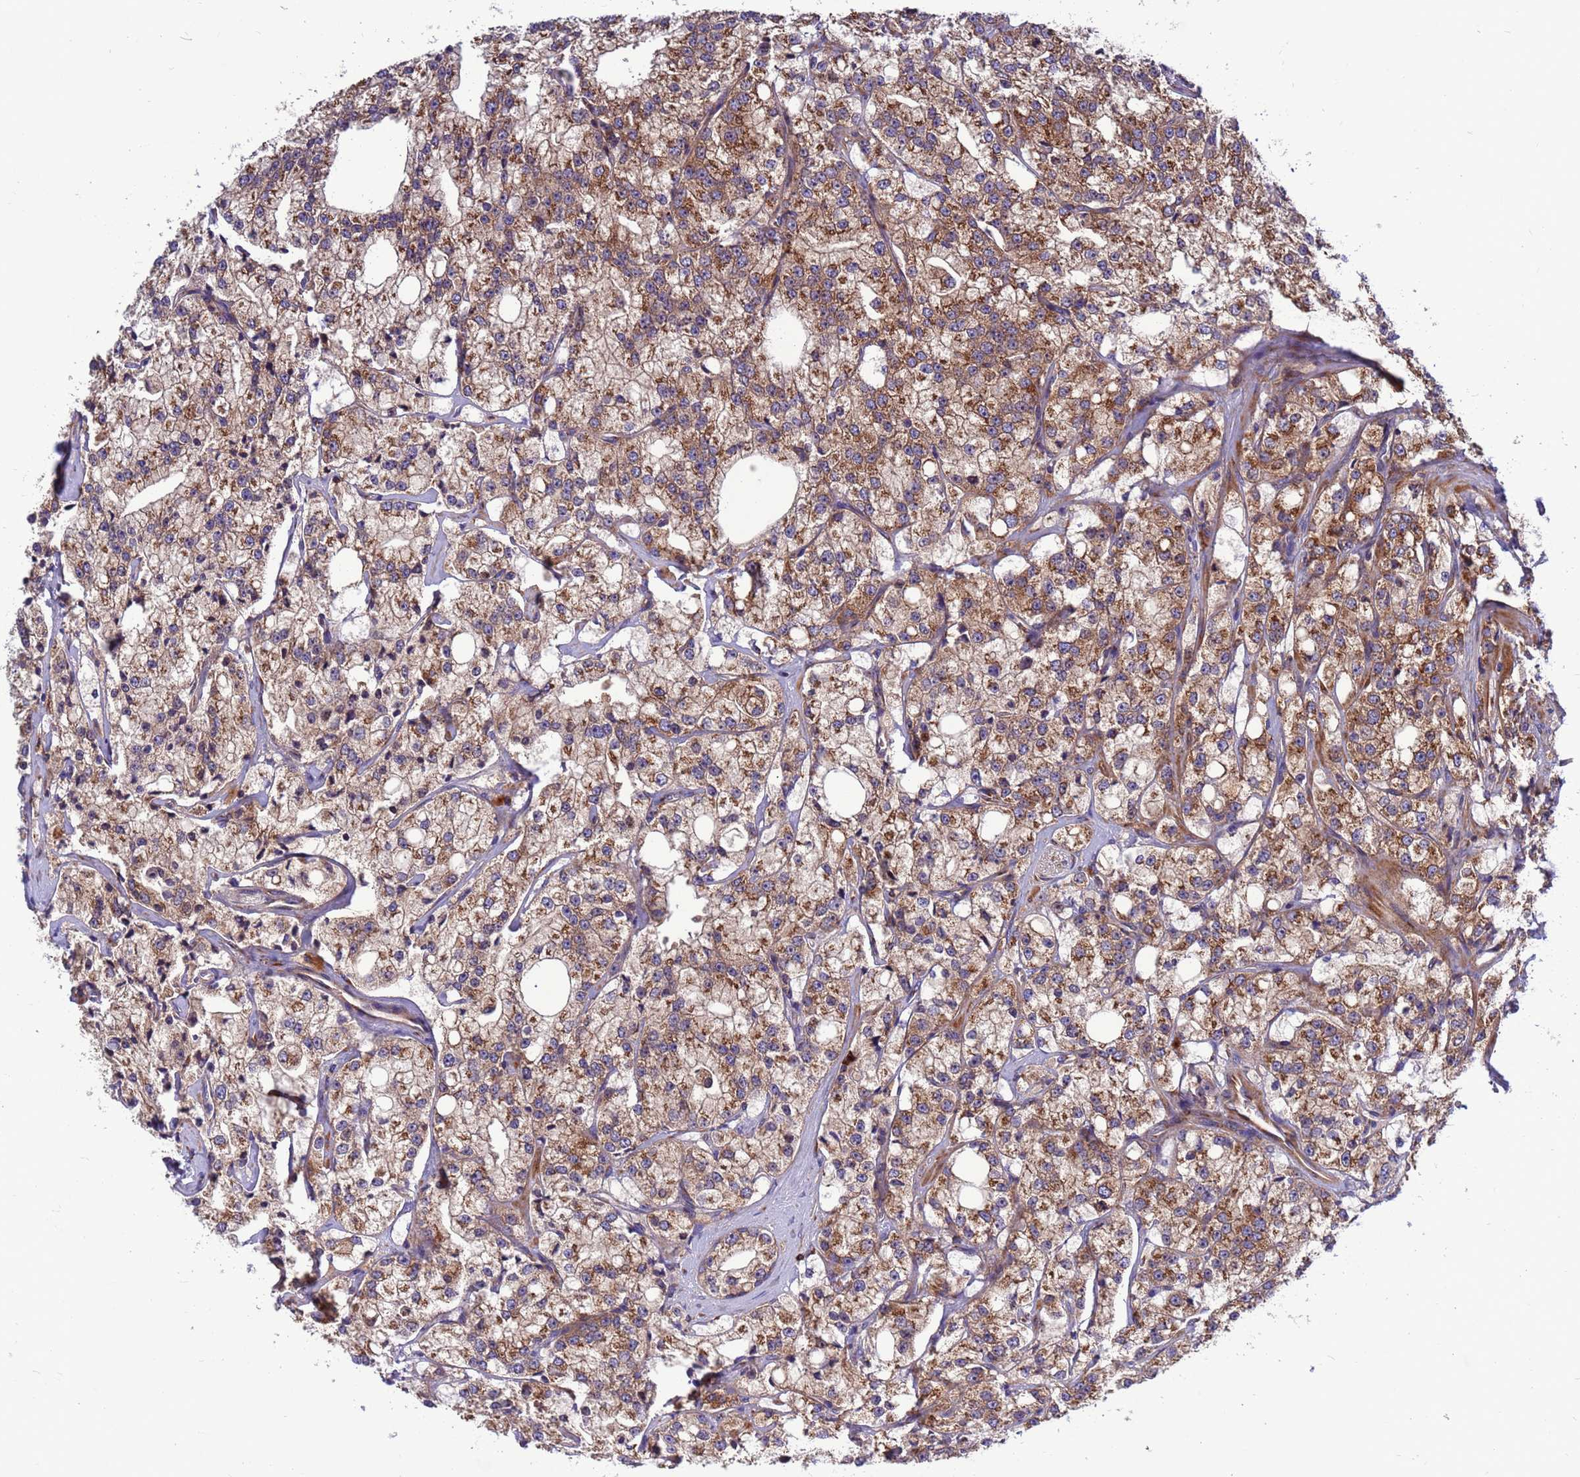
{"staining": {"intensity": "moderate", "quantity": ">75%", "location": "cytoplasmic/membranous"}, "tissue": "prostate cancer", "cell_type": "Tumor cells", "image_type": "cancer", "snomed": [{"axis": "morphology", "description": "Adenocarcinoma, High grade"}, {"axis": "topography", "description": "Prostate"}], "caption": "IHC (DAB) staining of human prostate cancer reveals moderate cytoplasmic/membranous protein staining in approximately >75% of tumor cells.", "gene": "ZC3HAV1", "patient": {"sex": "male", "age": 64}}